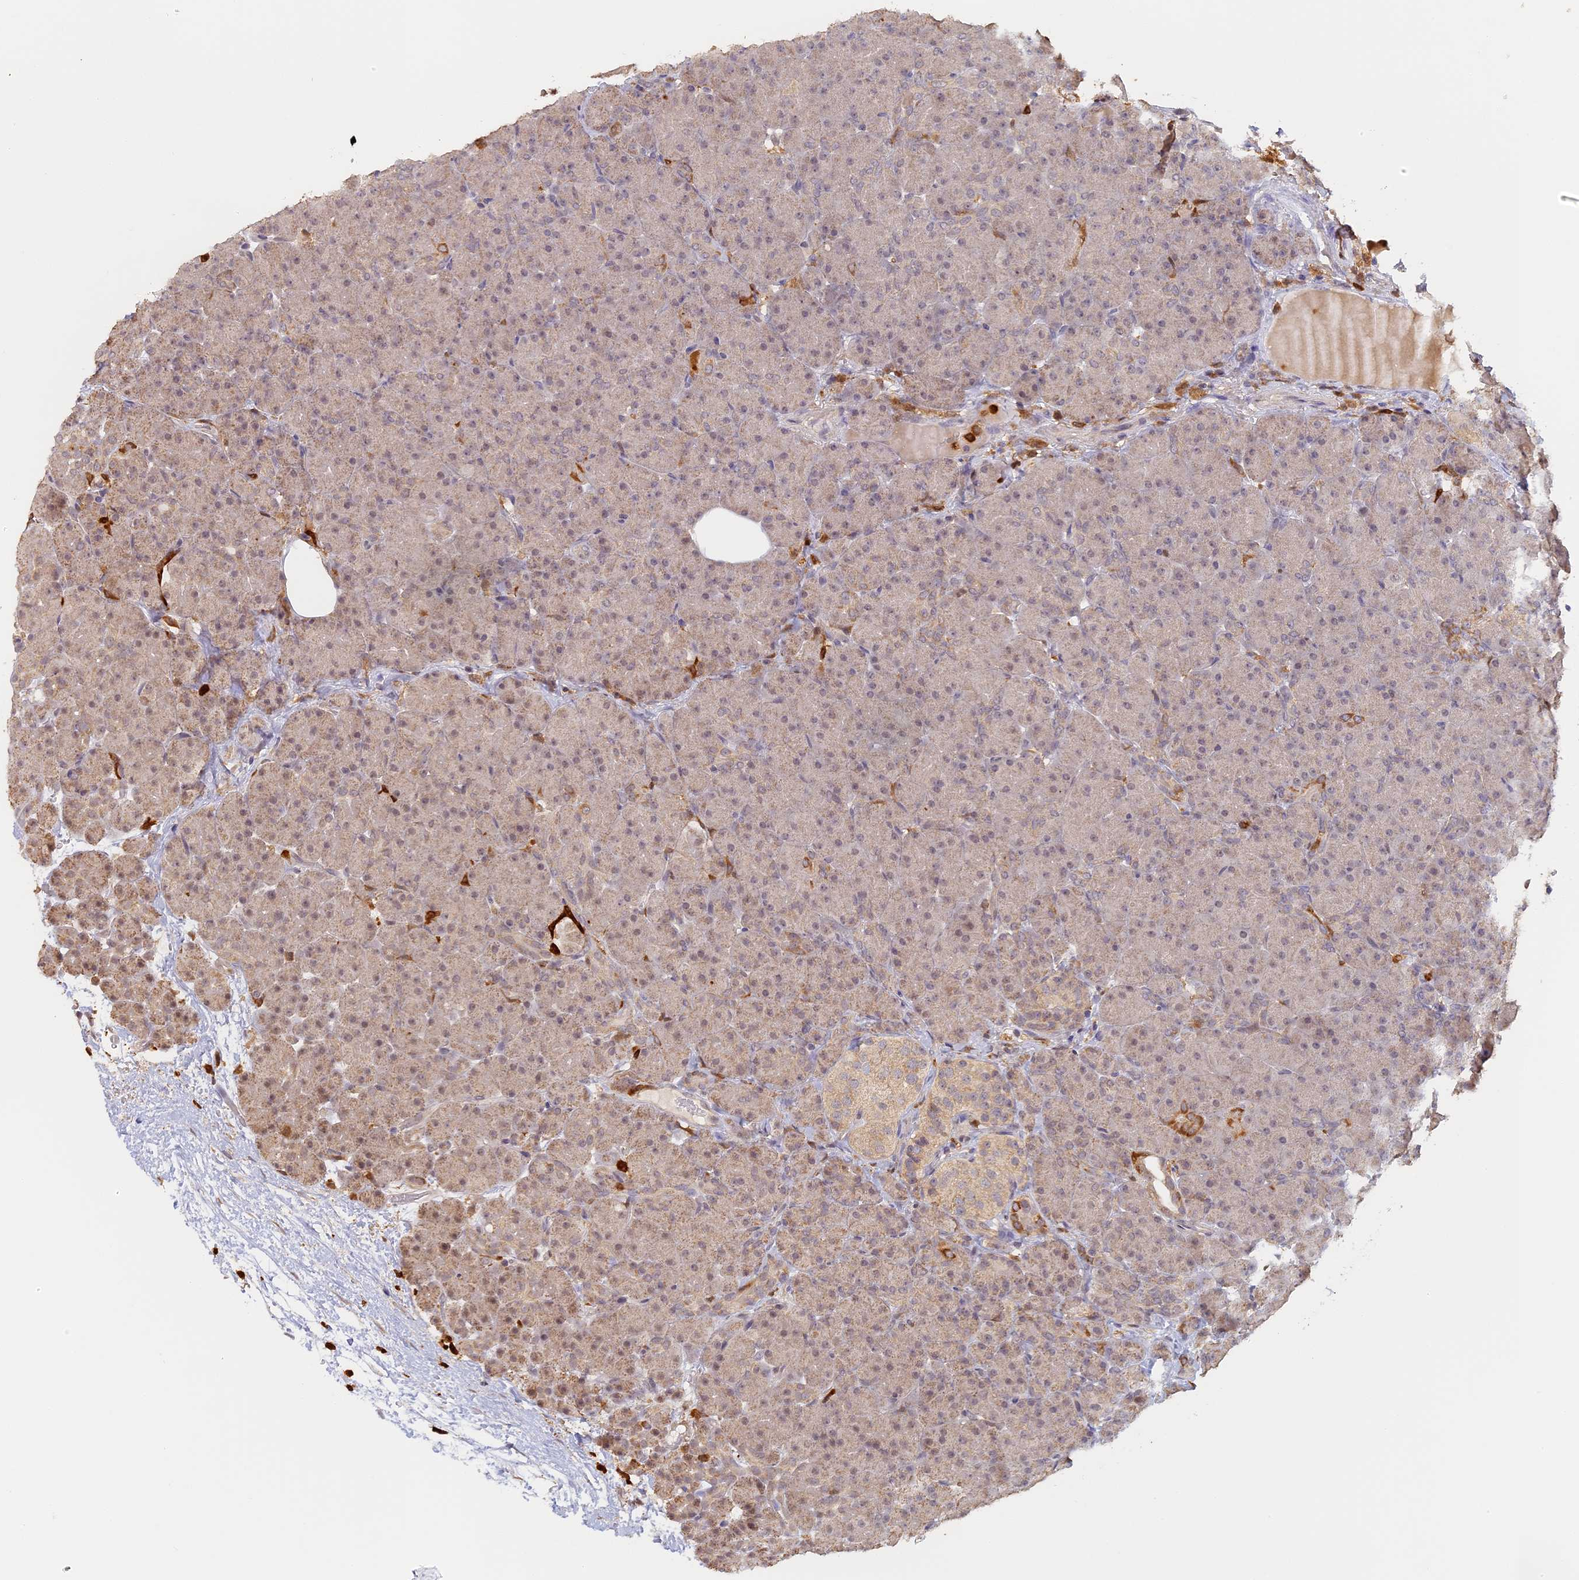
{"staining": {"intensity": "weak", "quantity": "25%-75%", "location": "cytoplasmic/membranous"}, "tissue": "pancreas", "cell_type": "Exocrine glandular cells", "image_type": "normal", "snomed": [{"axis": "morphology", "description": "Normal tissue, NOS"}, {"axis": "topography", "description": "Pancreas"}], "caption": "Exocrine glandular cells reveal low levels of weak cytoplasmic/membranous expression in approximately 25%-75% of cells in normal pancreas.", "gene": "NCF4", "patient": {"sex": "male", "age": 66}}